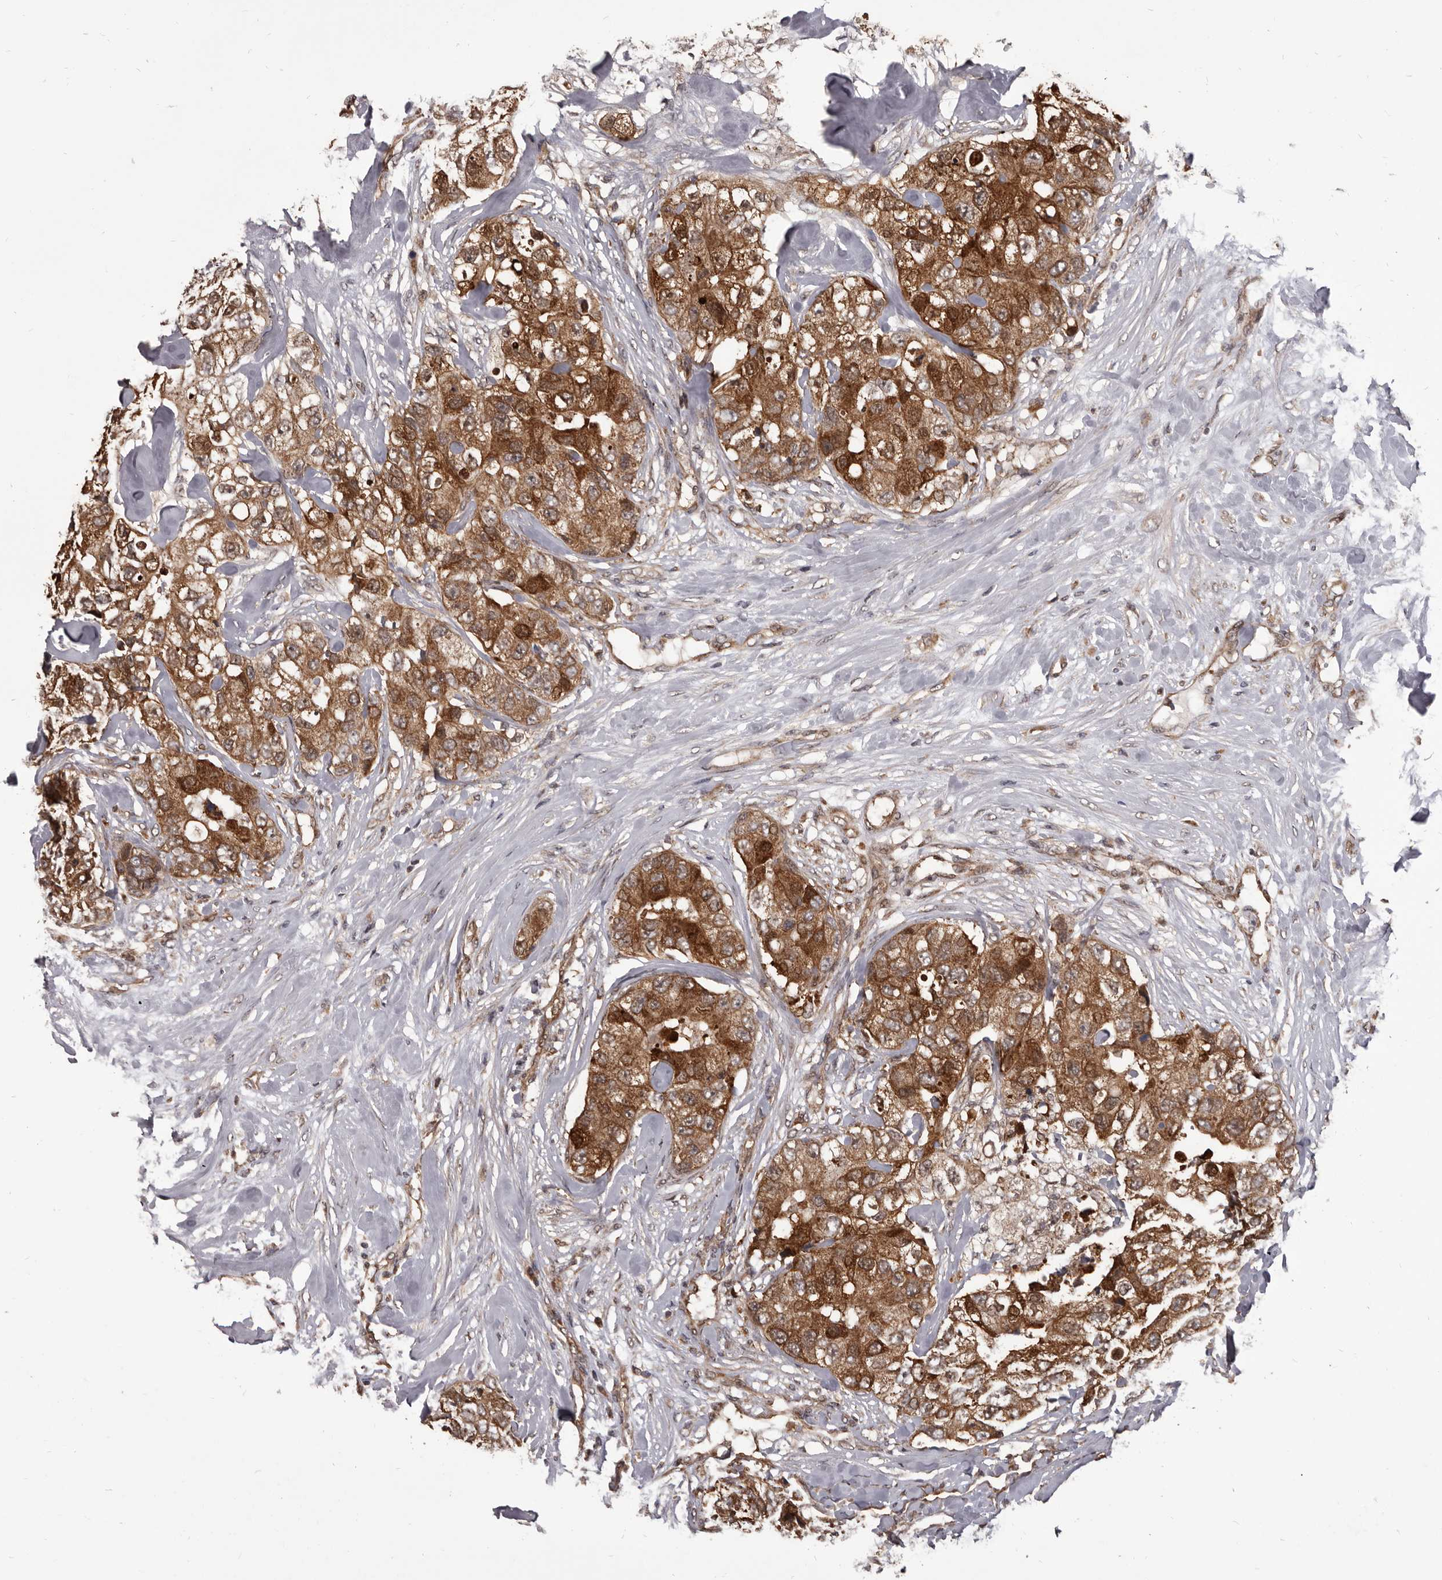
{"staining": {"intensity": "strong", "quantity": ">75%", "location": "cytoplasmic/membranous"}, "tissue": "breast cancer", "cell_type": "Tumor cells", "image_type": "cancer", "snomed": [{"axis": "morphology", "description": "Duct carcinoma"}, {"axis": "topography", "description": "Breast"}], "caption": "Brown immunohistochemical staining in human breast cancer (invasive ductal carcinoma) shows strong cytoplasmic/membranous expression in approximately >75% of tumor cells.", "gene": "MAP3K14", "patient": {"sex": "female", "age": 62}}